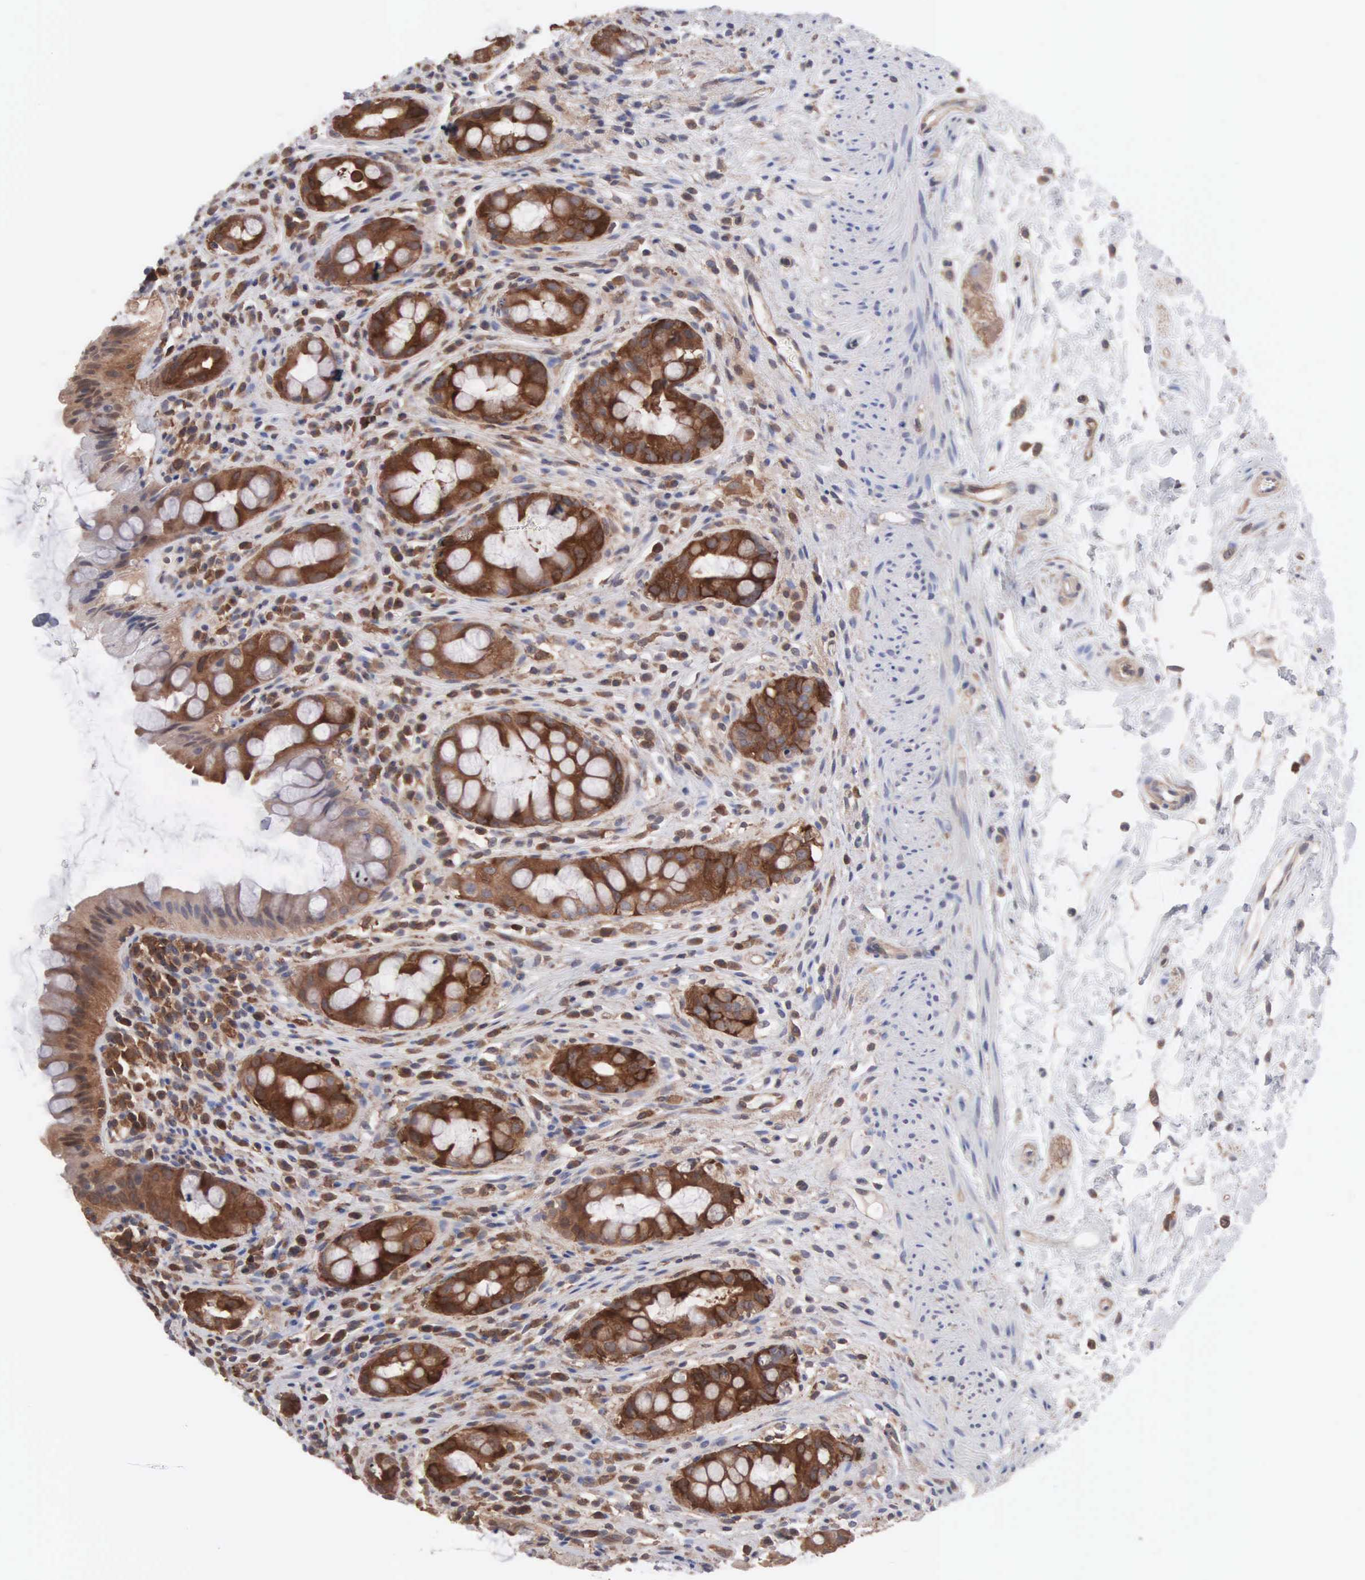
{"staining": {"intensity": "strong", "quantity": ">75%", "location": "cytoplasmic/membranous"}, "tissue": "rectum", "cell_type": "Glandular cells", "image_type": "normal", "snomed": [{"axis": "morphology", "description": "Normal tissue, NOS"}, {"axis": "topography", "description": "Rectum"}], "caption": "Benign rectum was stained to show a protein in brown. There is high levels of strong cytoplasmic/membranous expression in approximately >75% of glandular cells. Nuclei are stained in blue.", "gene": "MTHFD1", "patient": {"sex": "female", "age": 60}}